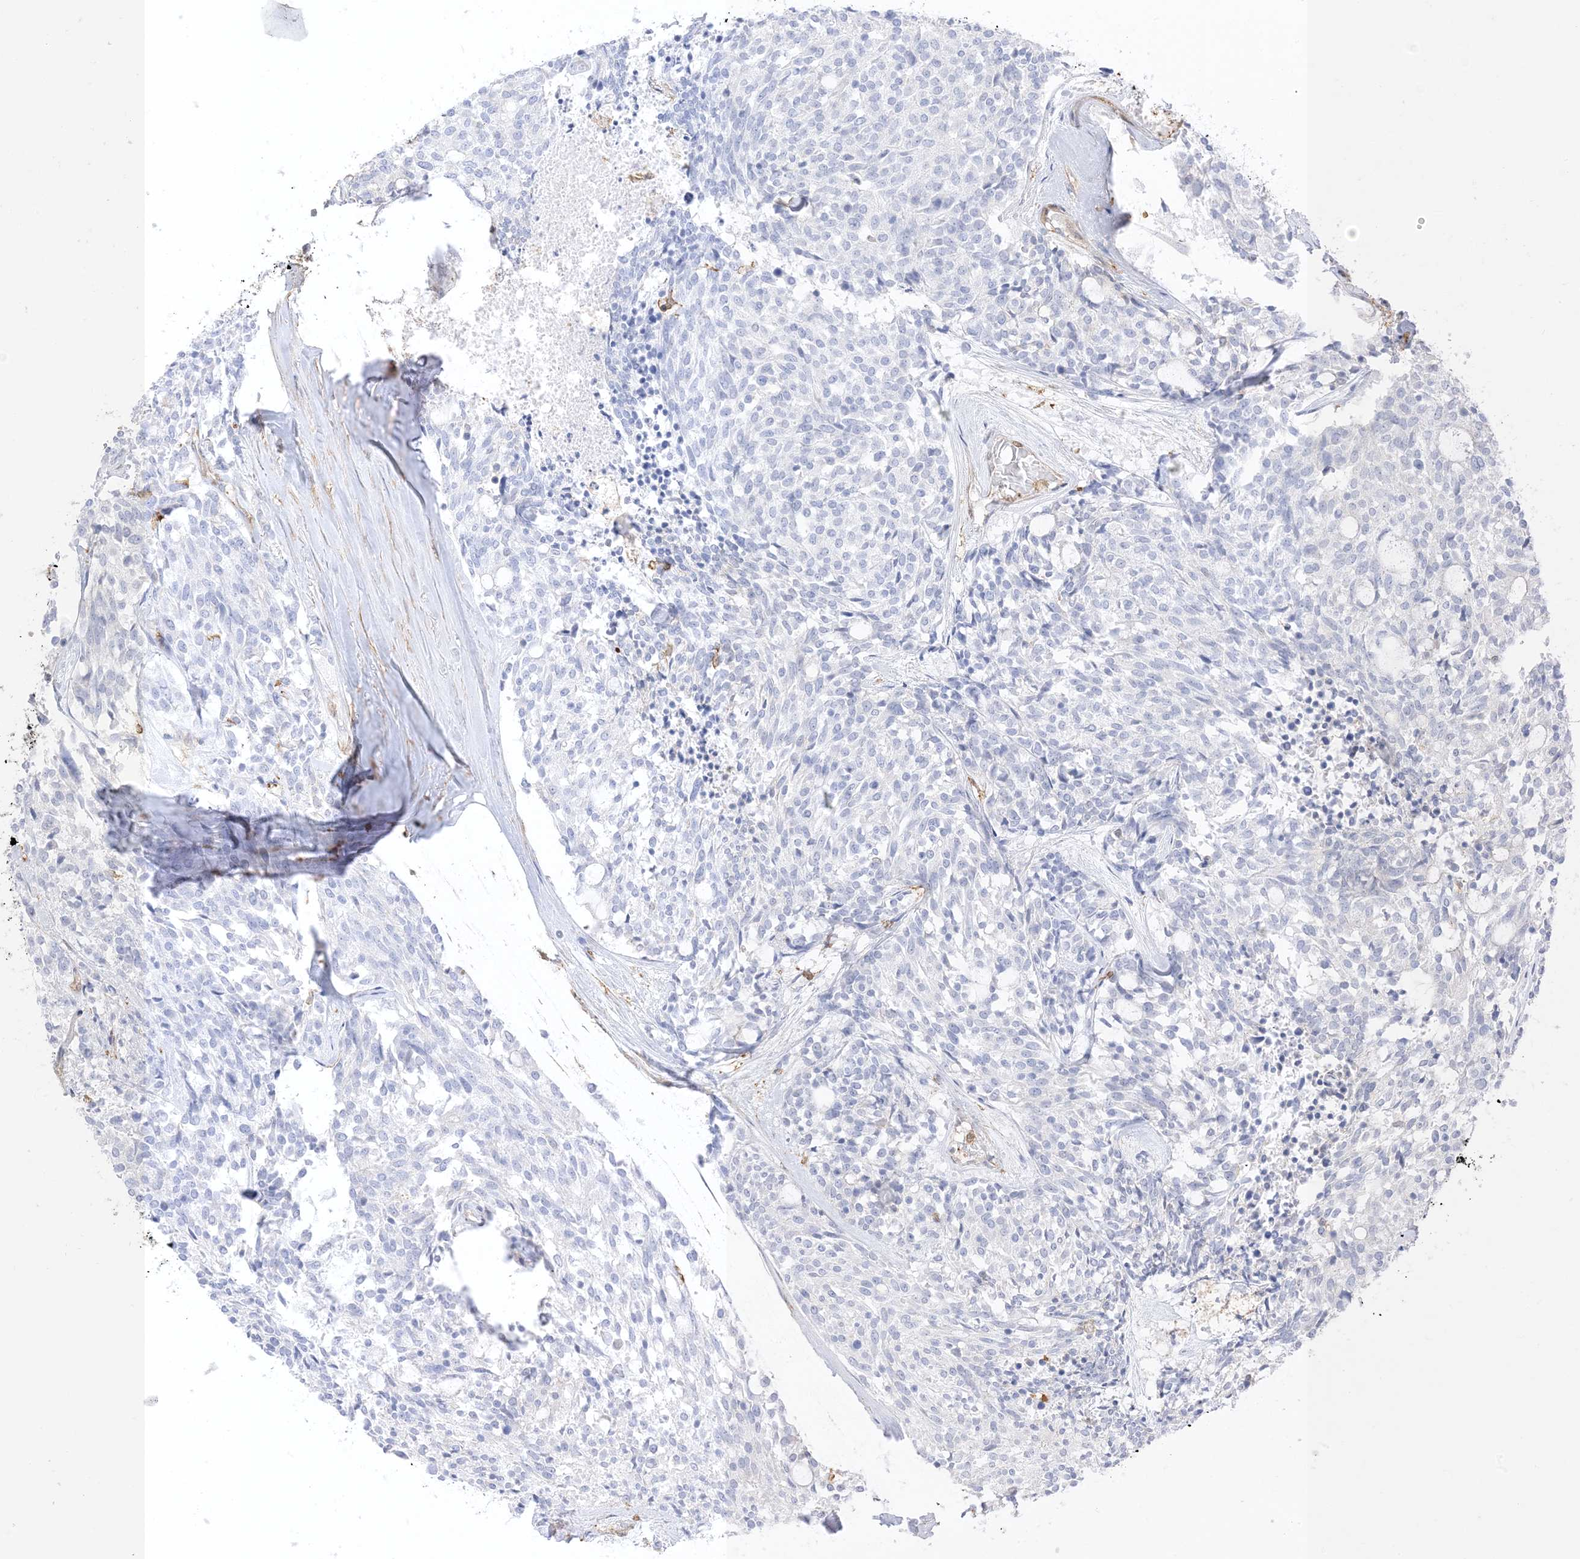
{"staining": {"intensity": "negative", "quantity": "none", "location": "none"}, "tissue": "carcinoid", "cell_type": "Tumor cells", "image_type": "cancer", "snomed": [{"axis": "morphology", "description": "Carcinoid, malignant, NOS"}, {"axis": "topography", "description": "Pancreas"}], "caption": "Image shows no significant protein positivity in tumor cells of carcinoid.", "gene": "GSN", "patient": {"sex": "female", "age": 54}}